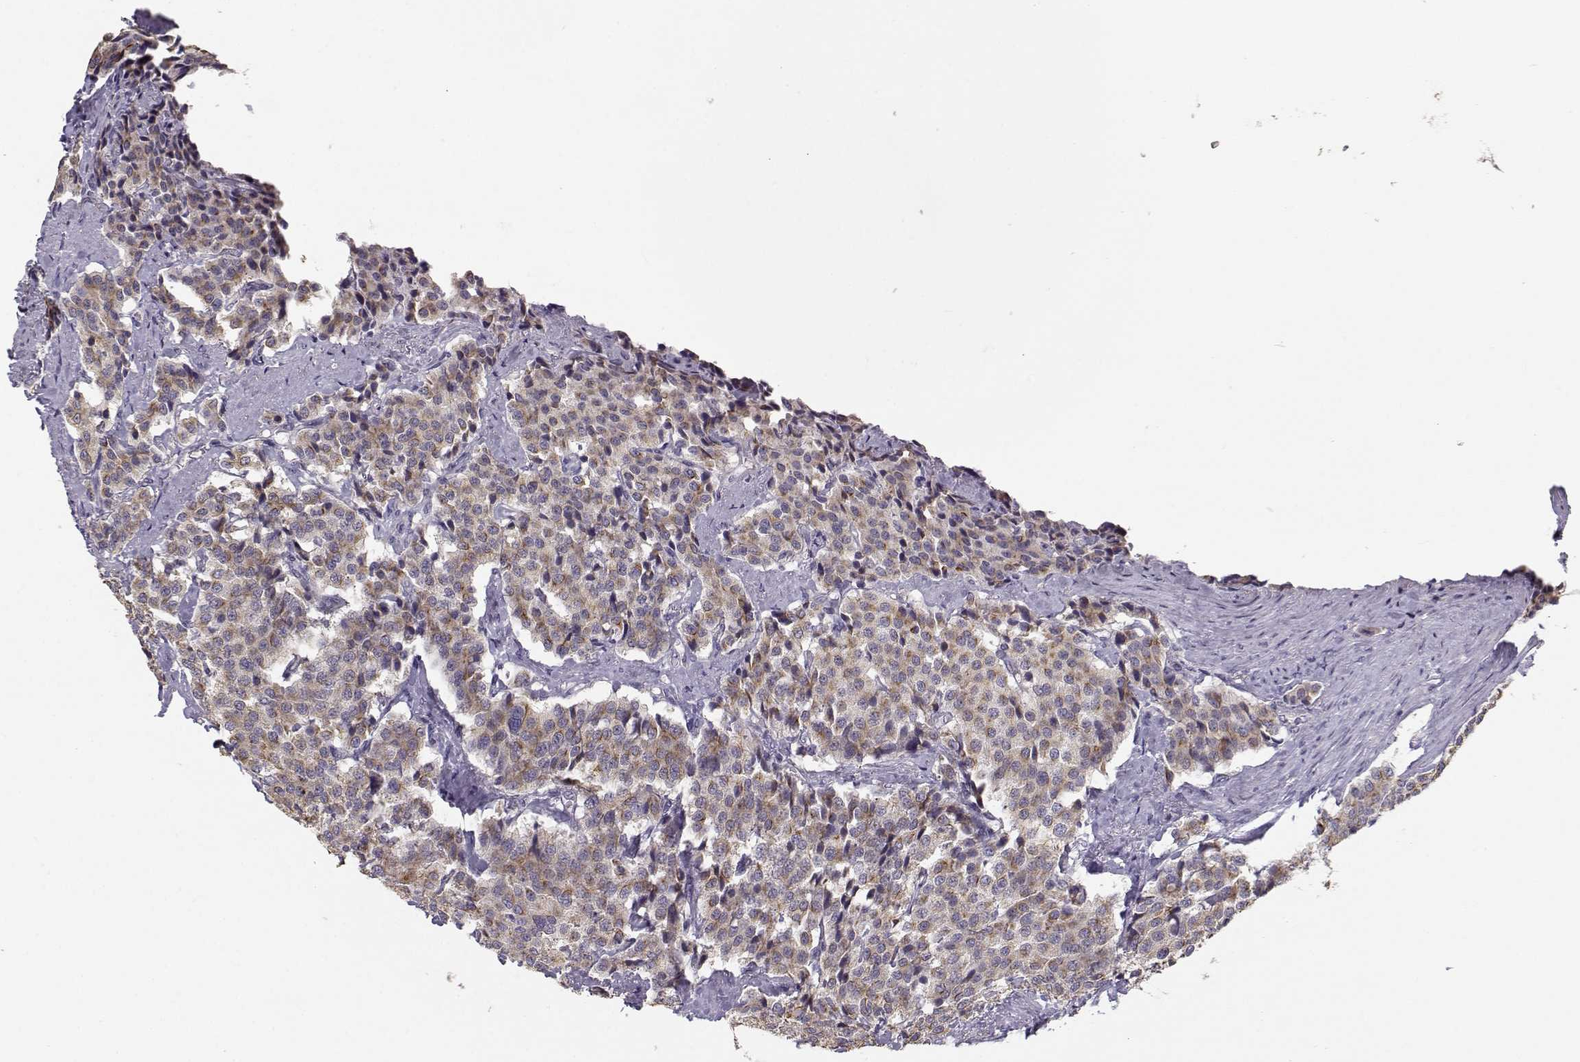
{"staining": {"intensity": "moderate", "quantity": "25%-75%", "location": "cytoplasmic/membranous"}, "tissue": "carcinoid", "cell_type": "Tumor cells", "image_type": "cancer", "snomed": [{"axis": "morphology", "description": "Carcinoid, malignant, NOS"}, {"axis": "topography", "description": "Small intestine"}], "caption": "Protein analysis of carcinoid tissue displays moderate cytoplasmic/membranous staining in about 25%-75% of tumor cells.", "gene": "TMEM145", "patient": {"sex": "female", "age": 58}}